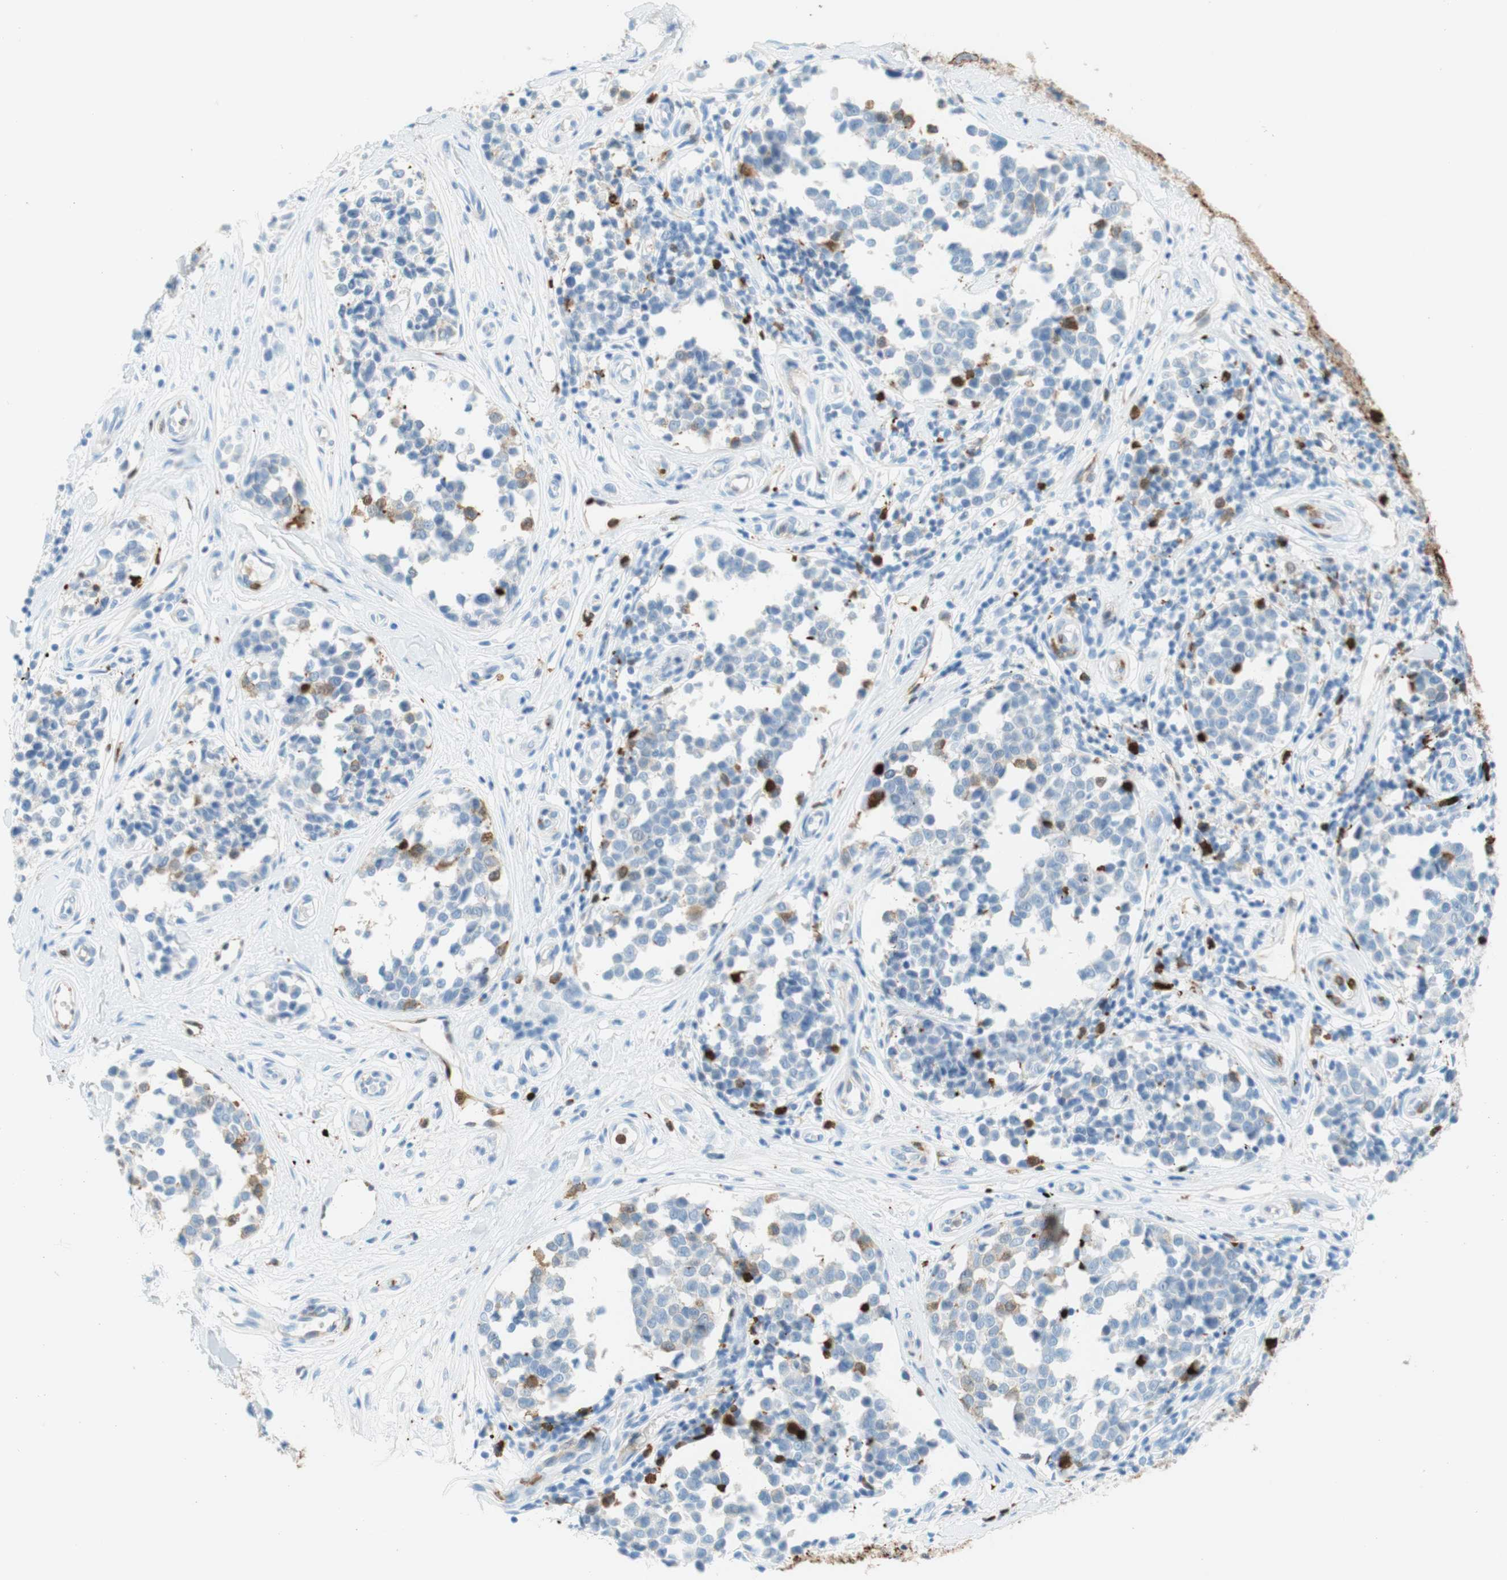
{"staining": {"intensity": "weak", "quantity": "<25%", "location": "cytoplasmic/membranous"}, "tissue": "melanoma", "cell_type": "Tumor cells", "image_type": "cancer", "snomed": [{"axis": "morphology", "description": "Malignant melanoma, NOS"}, {"axis": "topography", "description": "Skin"}], "caption": "Malignant melanoma was stained to show a protein in brown. There is no significant positivity in tumor cells.", "gene": "STMN1", "patient": {"sex": "female", "age": 64}}